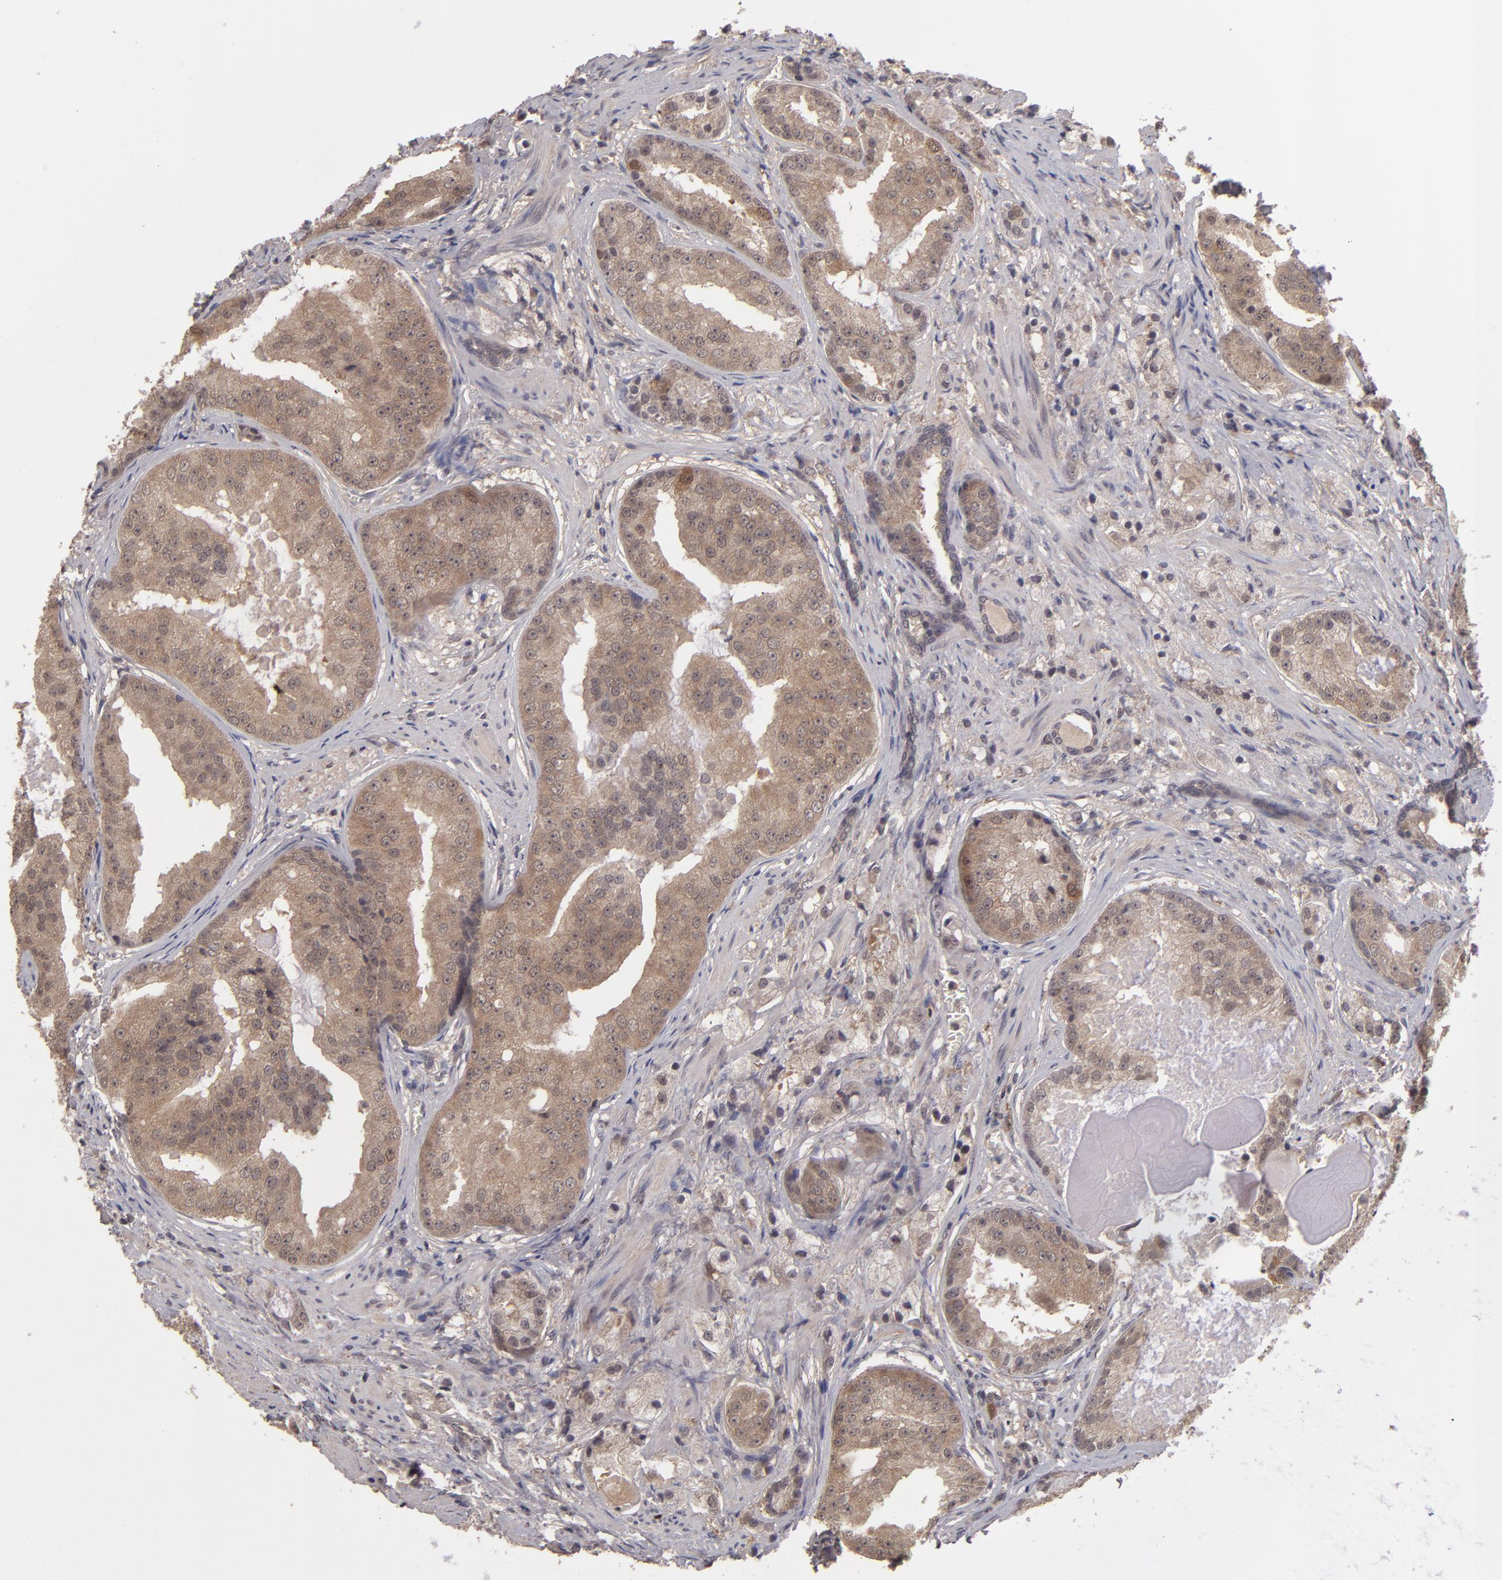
{"staining": {"intensity": "strong", "quantity": ">75%", "location": "cytoplasmic/membranous"}, "tissue": "prostate cancer", "cell_type": "Tumor cells", "image_type": "cancer", "snomed": [{"axis": "morphology", "description": "Adenocarcinoma, High grade"}, {"axis": "topography", "description": "Prostate"}], "caption": "Prostate adenocarcinoma (high-grade) was stained to show a protein in brown. There is high levels of strong cytoplasmic/membranous expression in about >75% of tumor cells.", "gene": "TYMS", "patient": {"sex": "male", "age": 68}}